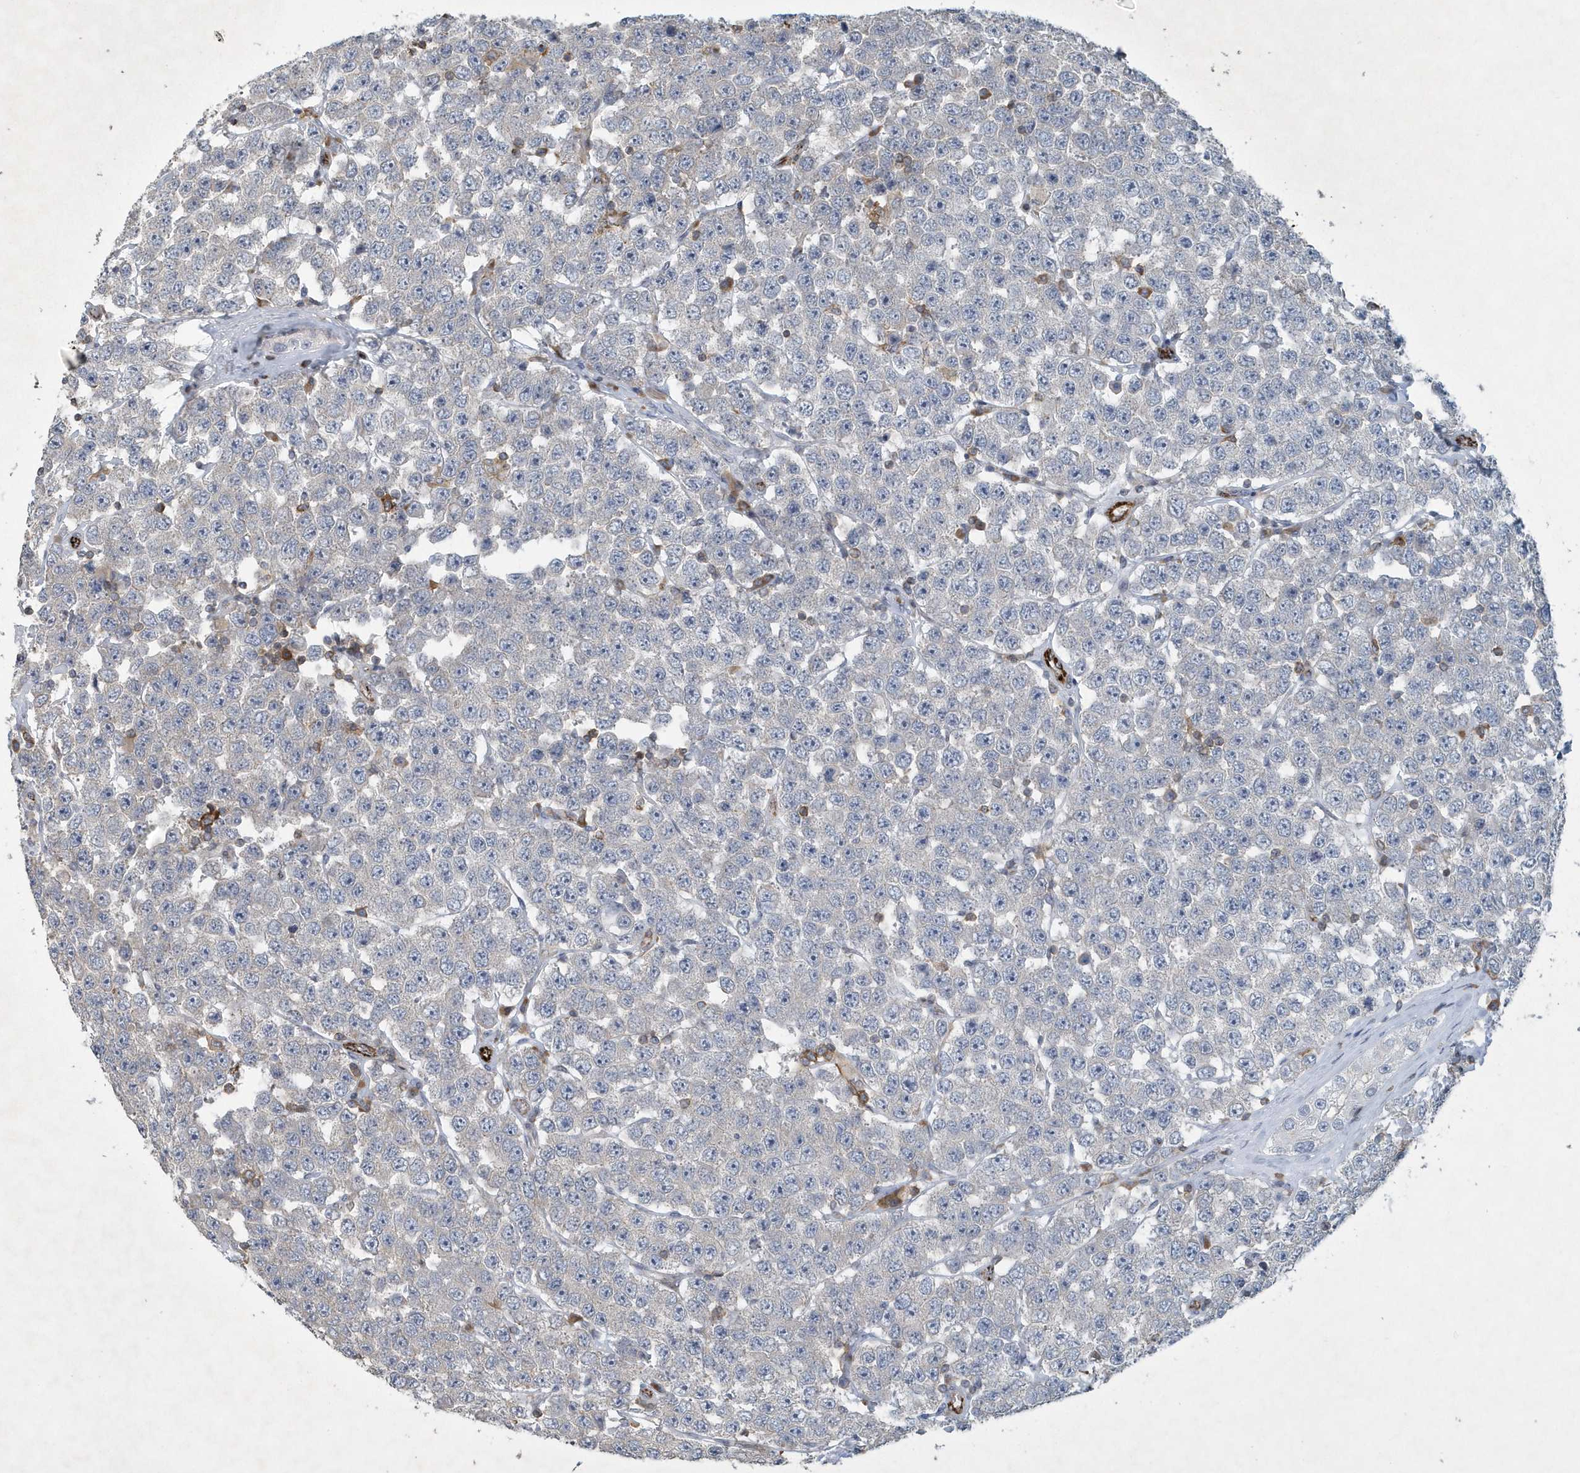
{"staining": {"intensity": "weak", "quantity": "<25%", "location": "cytoplasmic/membranous"}, "tissue": "testis cancer", "cell_type": "Tumor cells", "image_type": "cancer", "snomed": [{"axis": "morphology", "description": "Seminoma, NOS"}, {"axis": "topography", "description": "Testis"}], "caption": "Seminoma (testis) stained for a protein using immunohistochemistry (IHC) shows no positivity tumor cells.", "gene": "N4BP2", "patient": {"sex": "male", "age": 28}}